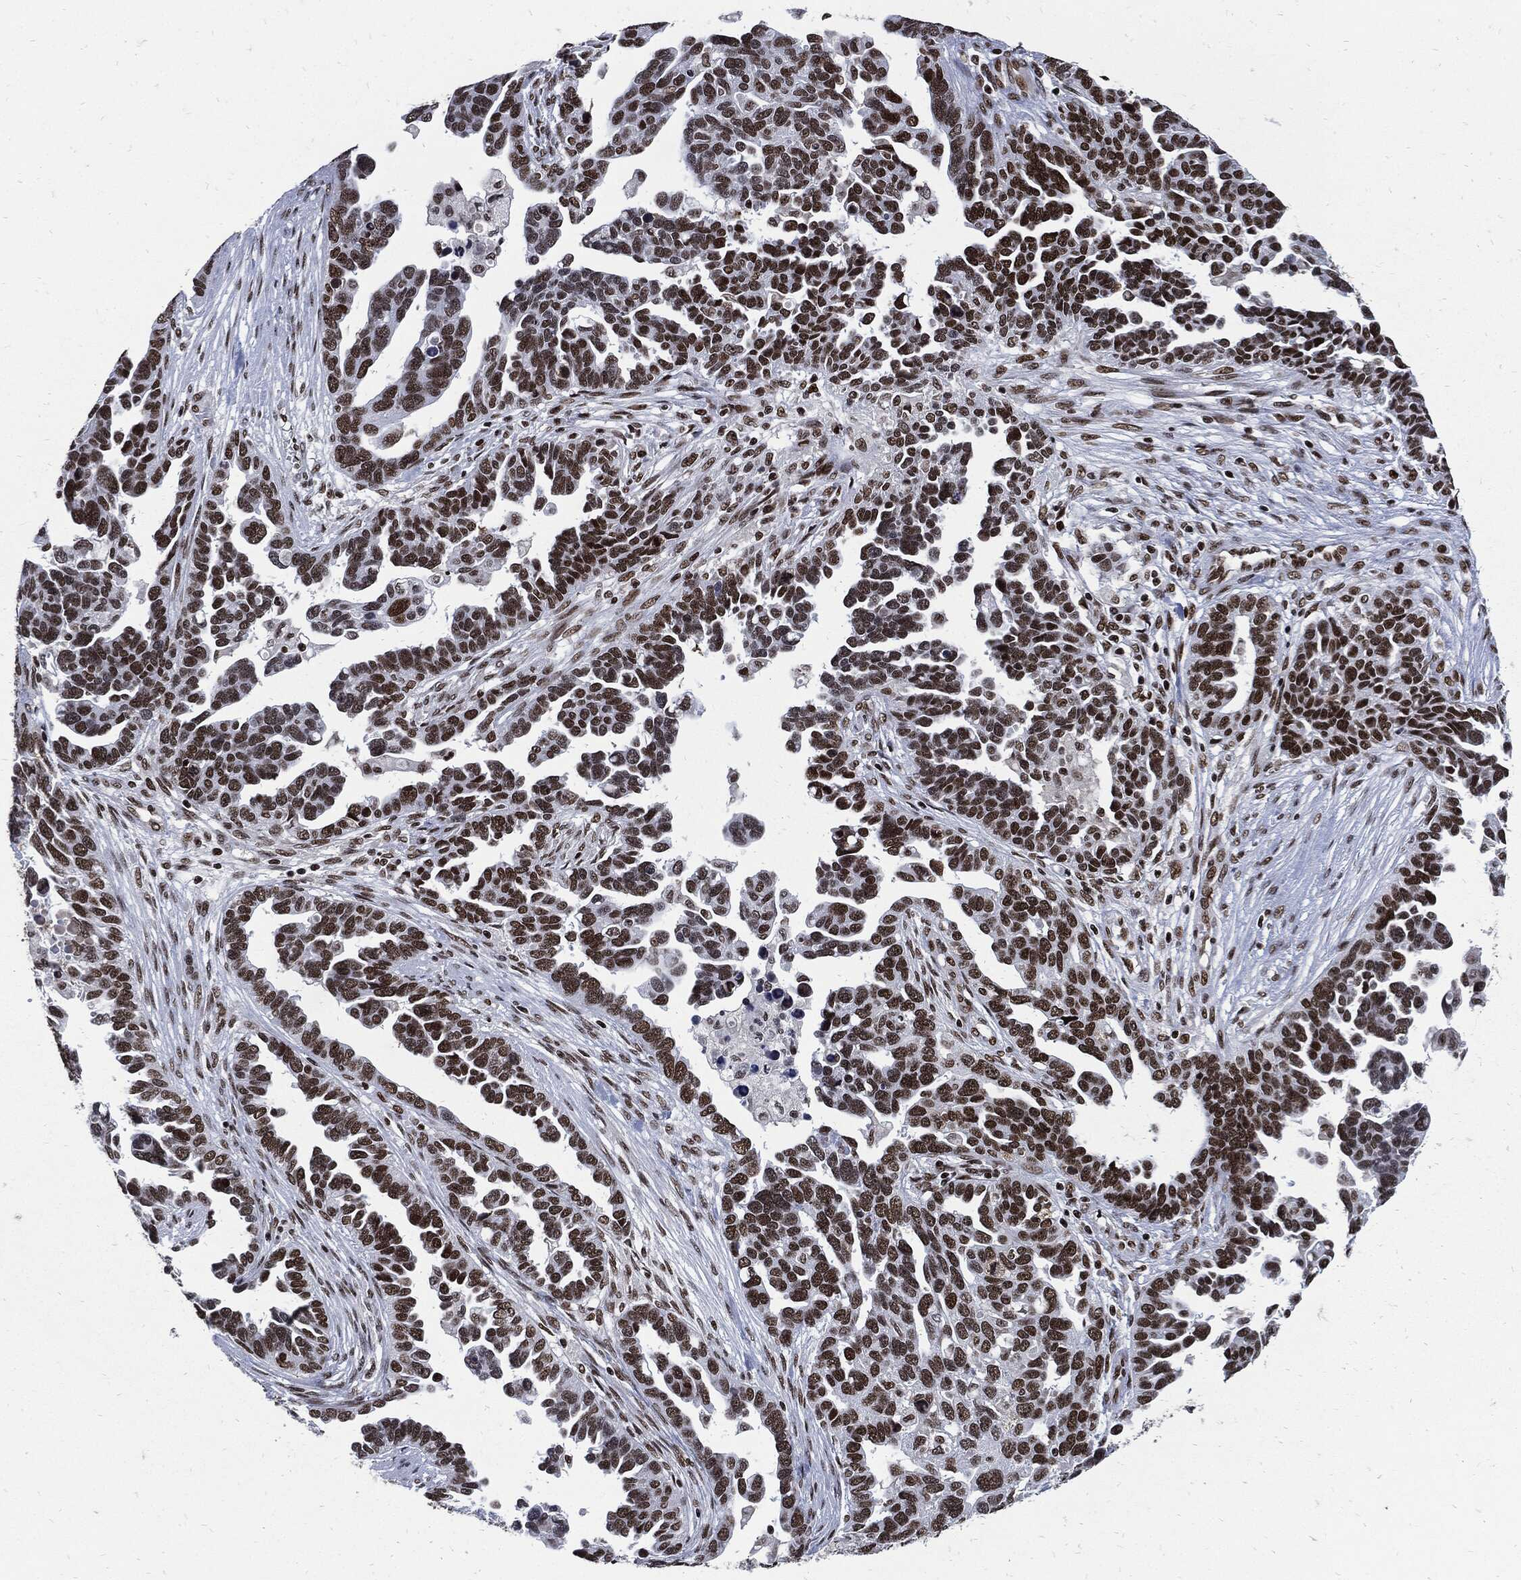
{"staining": {"intensity": "strong", "quantity": ">75%", "location": "nuclear"}, "tissue": "ovarian cancer", "cell_type": "Tumor cells", "image_type": "cancer", "snomed": [{"axis": "morphology", "description": "Cystadenocarcinoma, serous, NOS"}, {"axis": "topography", "description": "Ovary"}], "caption": "Protein expression analysis of human ovarian cancer (serous cystadenocarcinoma) reveals strong nuclear expression in approximately >75% of tumor cells.", "gene": "TERF2", "patient": {"sex": "female", "age": 54}}